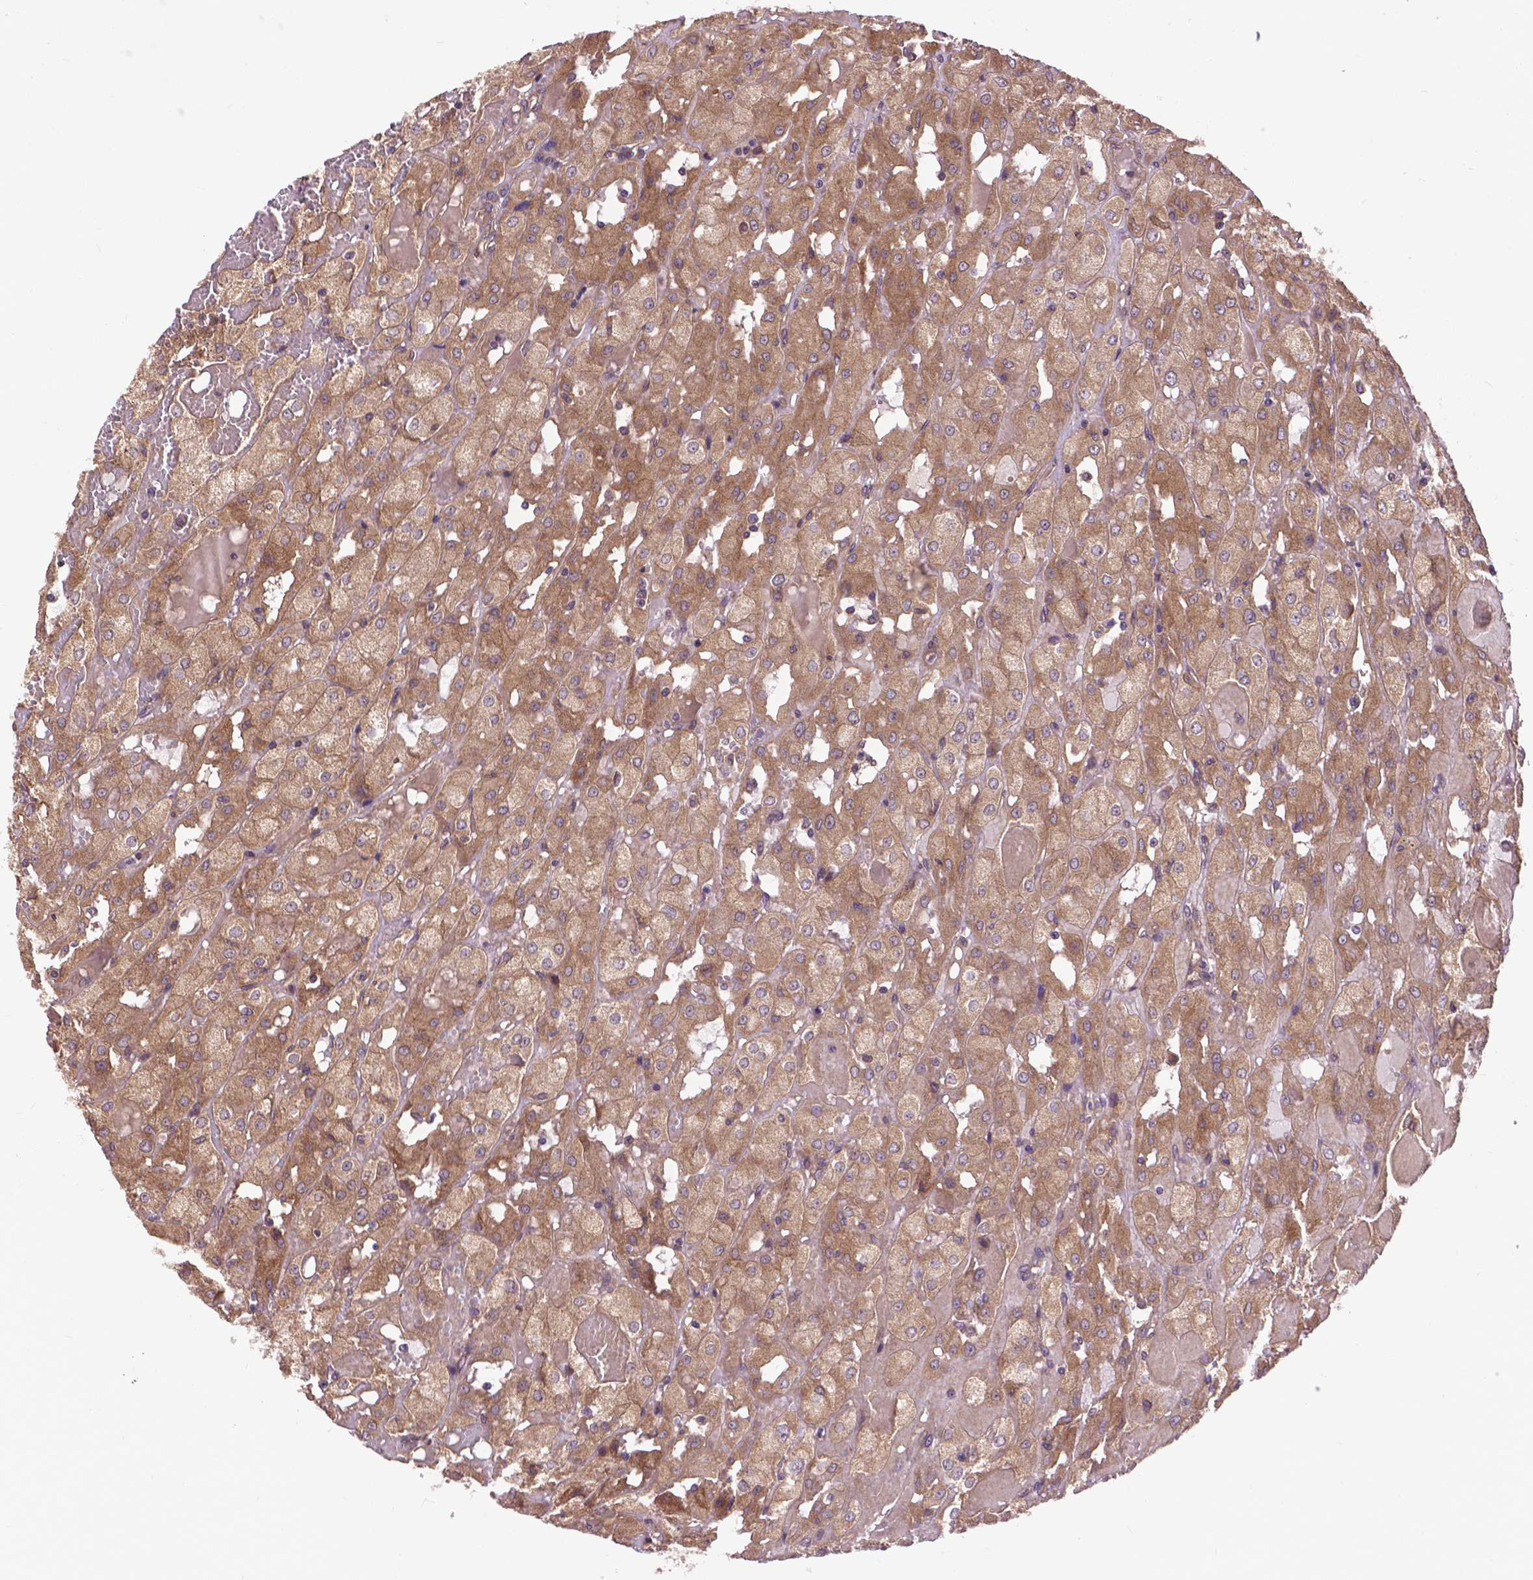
{"staining": {"intensity": "moderate", "quantity": ">75%", "location": "cytoplasmic/membranous"}, "tissue": "renal cancer", "cell_type": "Tumor cells", "image_type": "cancer", "snomed": [{"axis": "morphology", "description": "Adenocarcinoma, NOS"}, {"axis": "topography", "description": "Kidney"}], "caption": "Immunohistochemistry staining of renal adenocarcinoma, which shows medium levels of moderate cytoplasmic/membranous staining in approximately >75% of tumor cells indicating moderate cytoplasmic/membranous protein positivity. The staining was performed using DAB (brown) for protein detection and nuclei were counterstained in hematoxylin (blue).", "gene": "ZNF616", "patient": {"sex": "male", "age": 72}}